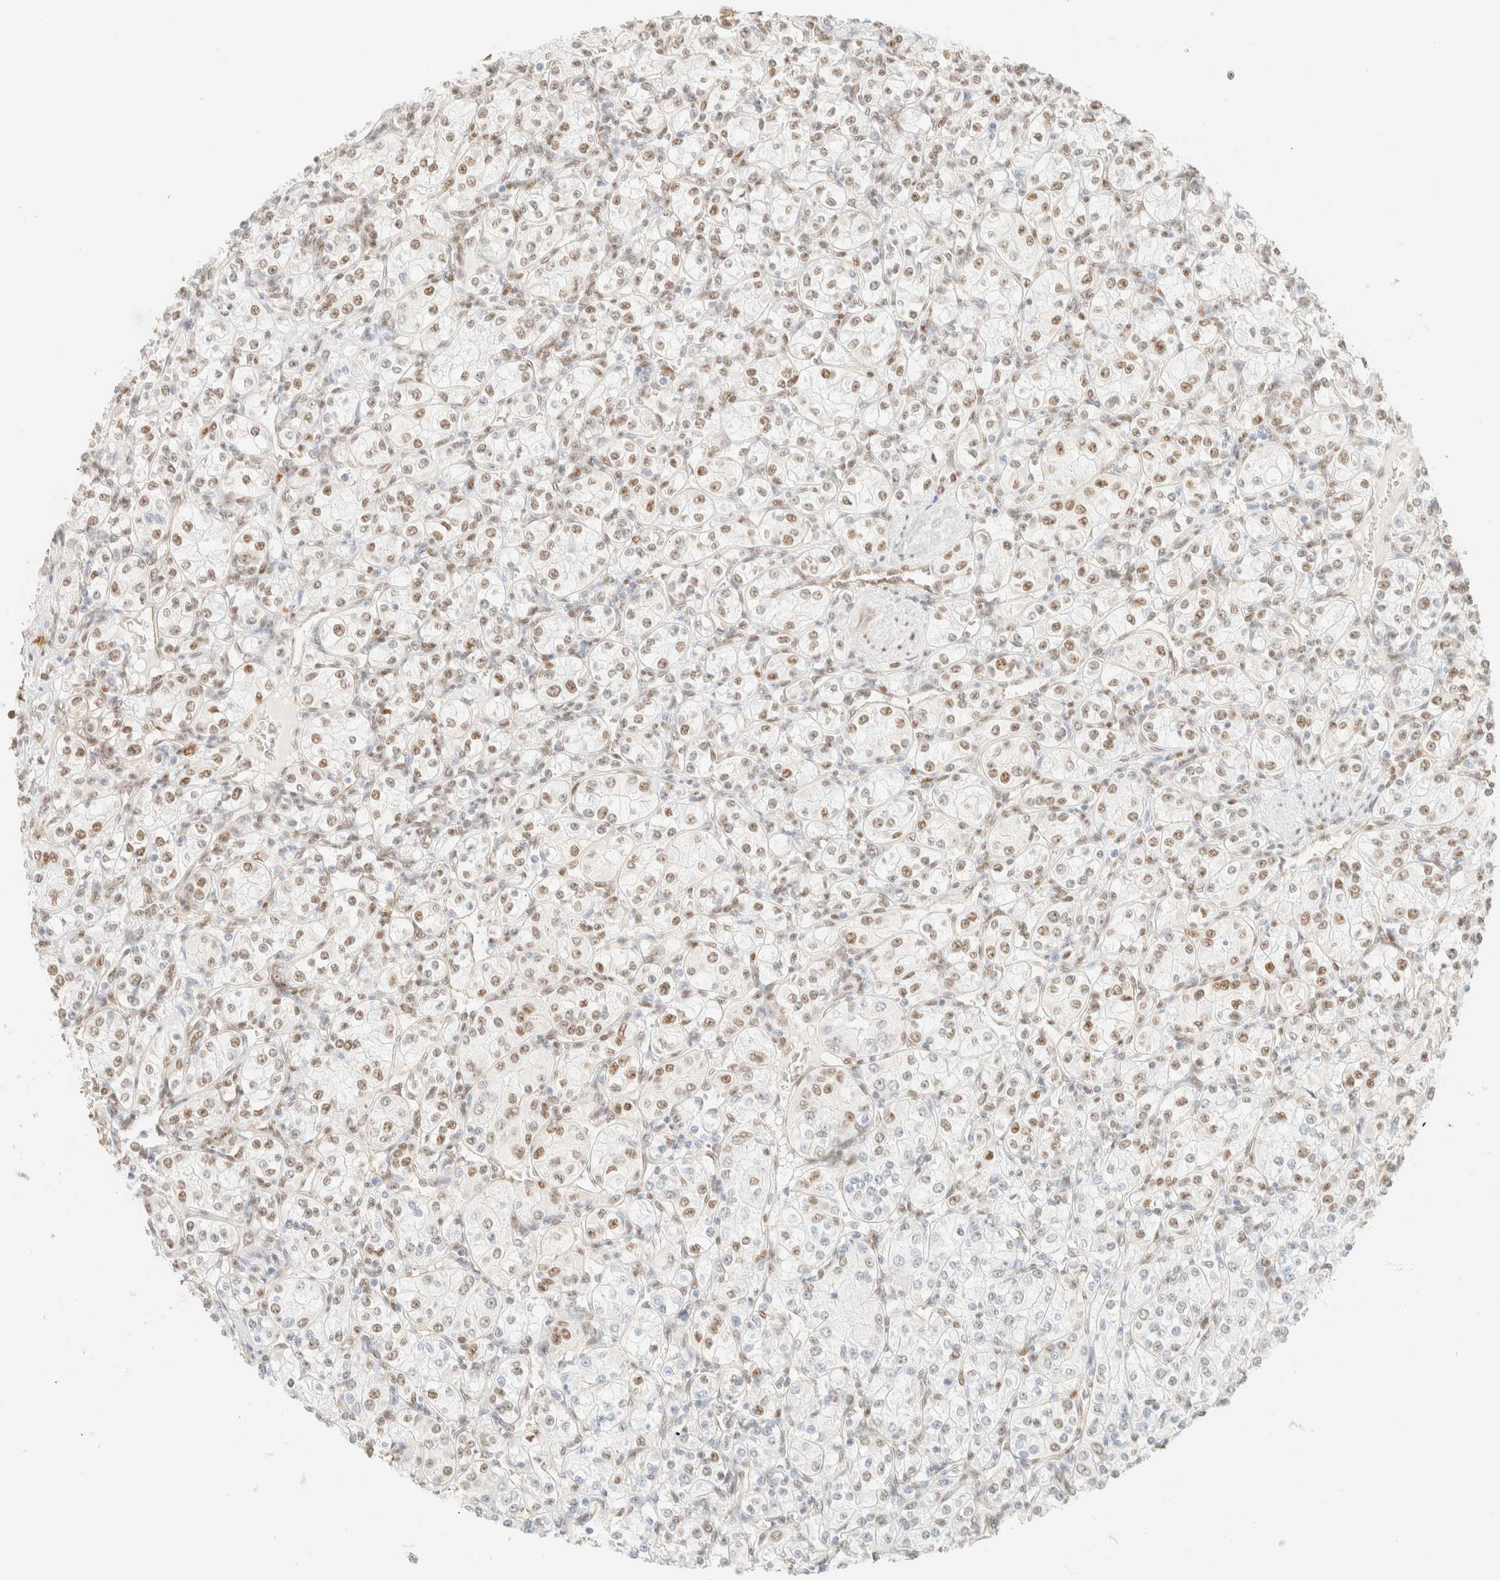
{"staining": {"intensity": "weak", "quantity": ">75%", "location": "nuclear"}, "tissue": "renal cancer", "cell_type": "Tumor cells", "image_type": "cancer", "snomed": [{"axis": "morphology", "description": "Adenocarcinoma, NOS"}, {"axis": "topography", "description": "Kidney"}], "caption": "This micrograph exhibits IHC staining of human adenocarcinoma (renal), with low weak nuclear staining in about >75% of tumor cells.", "gene": "ZSCAN18", "patient": {"sex": "male", "age": 77}}